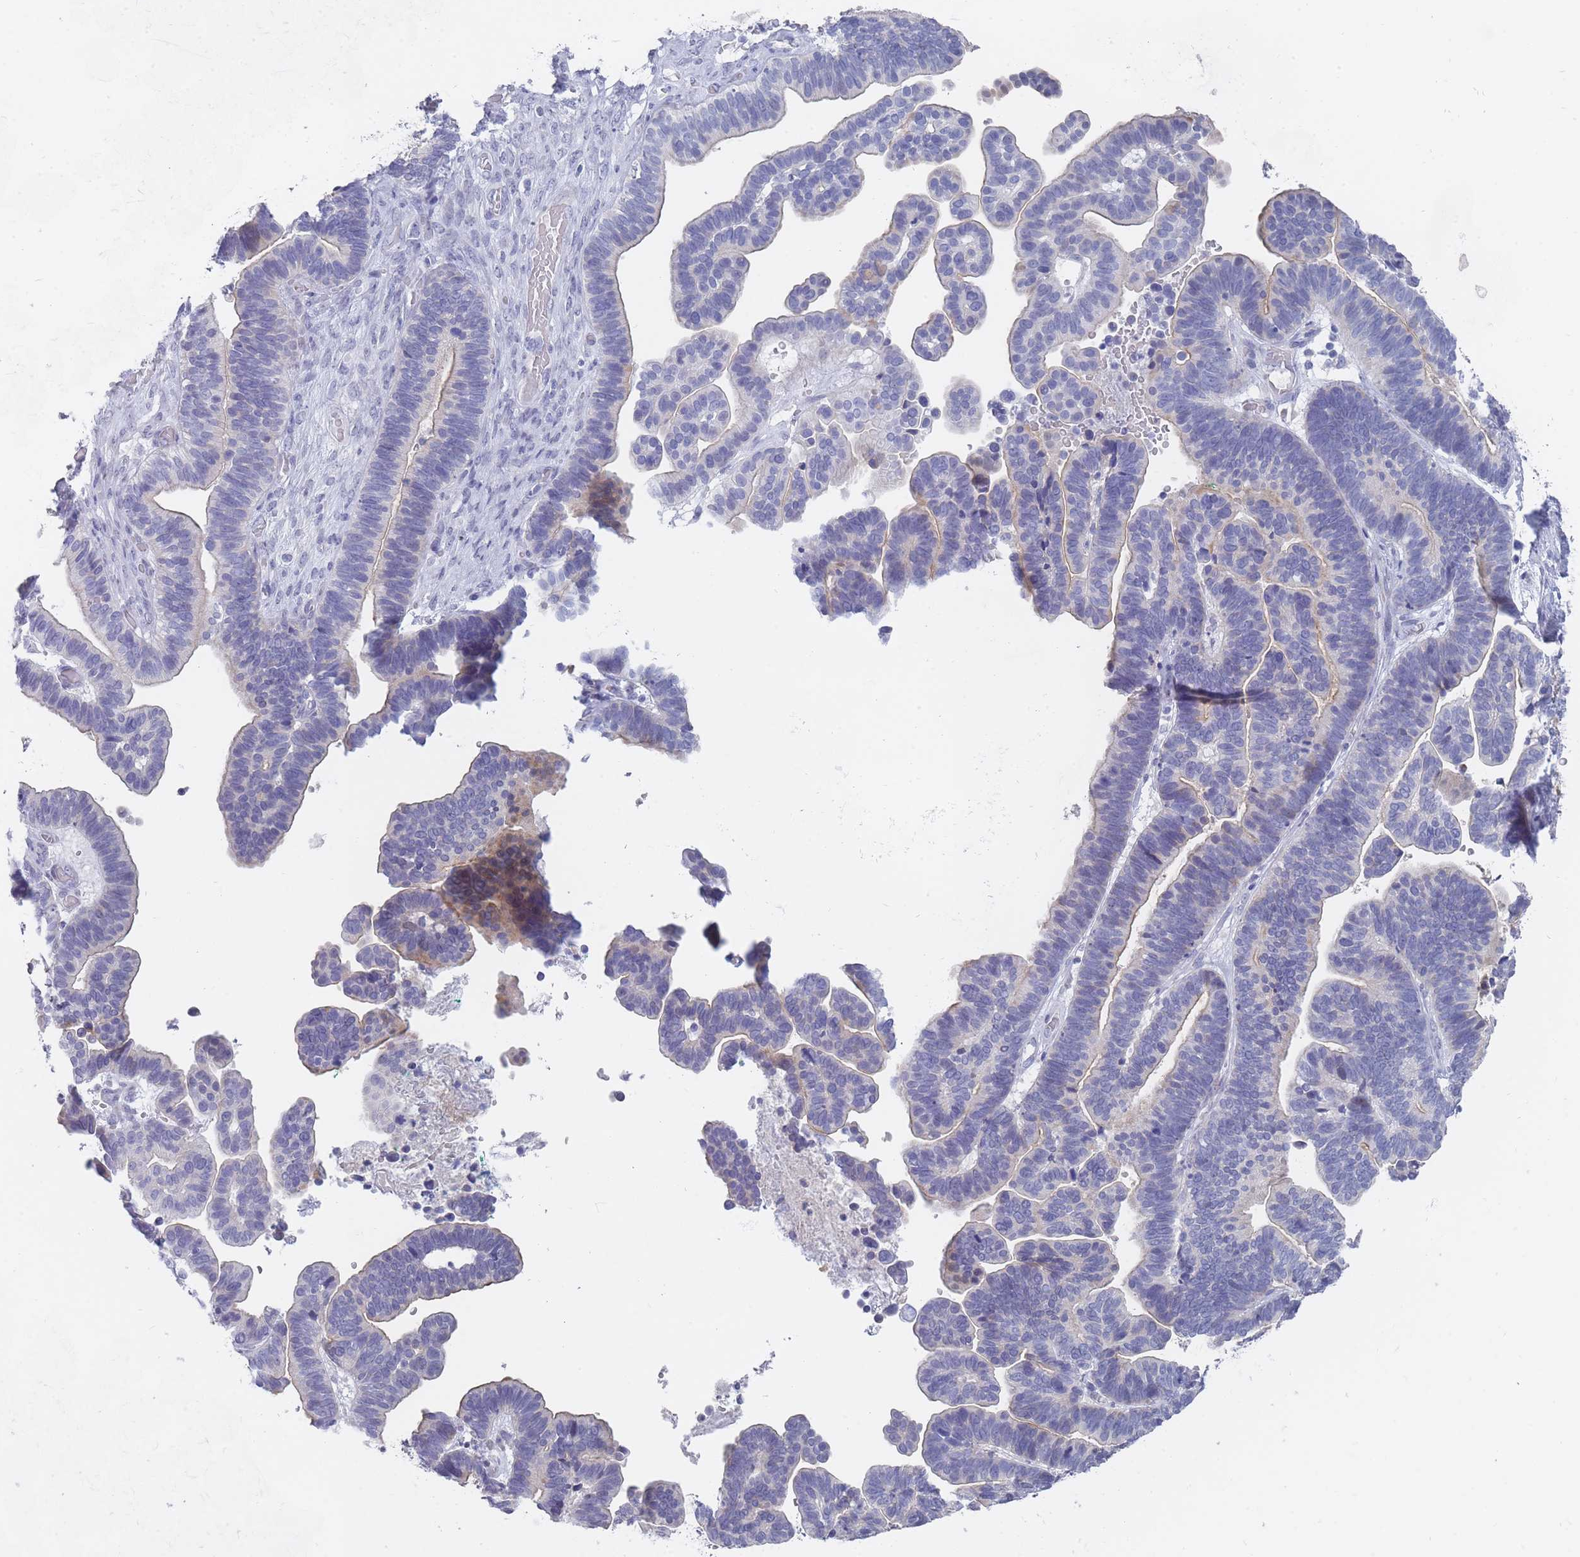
{"staining": {"intensity": "negative", "quantity": "none", "location": "none"}, "tissue": "ovarian cancer", "cell_type": "Tumor cells", "image_type": "cancer", "snomed": [{"axis": "morphology", "description": "Cystadenocarcinoma, serous, NOS"}, {"axis": "topography", "description": "Ovary"}], "caption": "Immunohistochemistry (IHC) micrograph of human ovarian serous cystadenocarcinoma stained for a protein (brown), which reveals no expression in tumor cells.", "gene": "PIGU", "patient": {"sex": "female", "age": 56}}